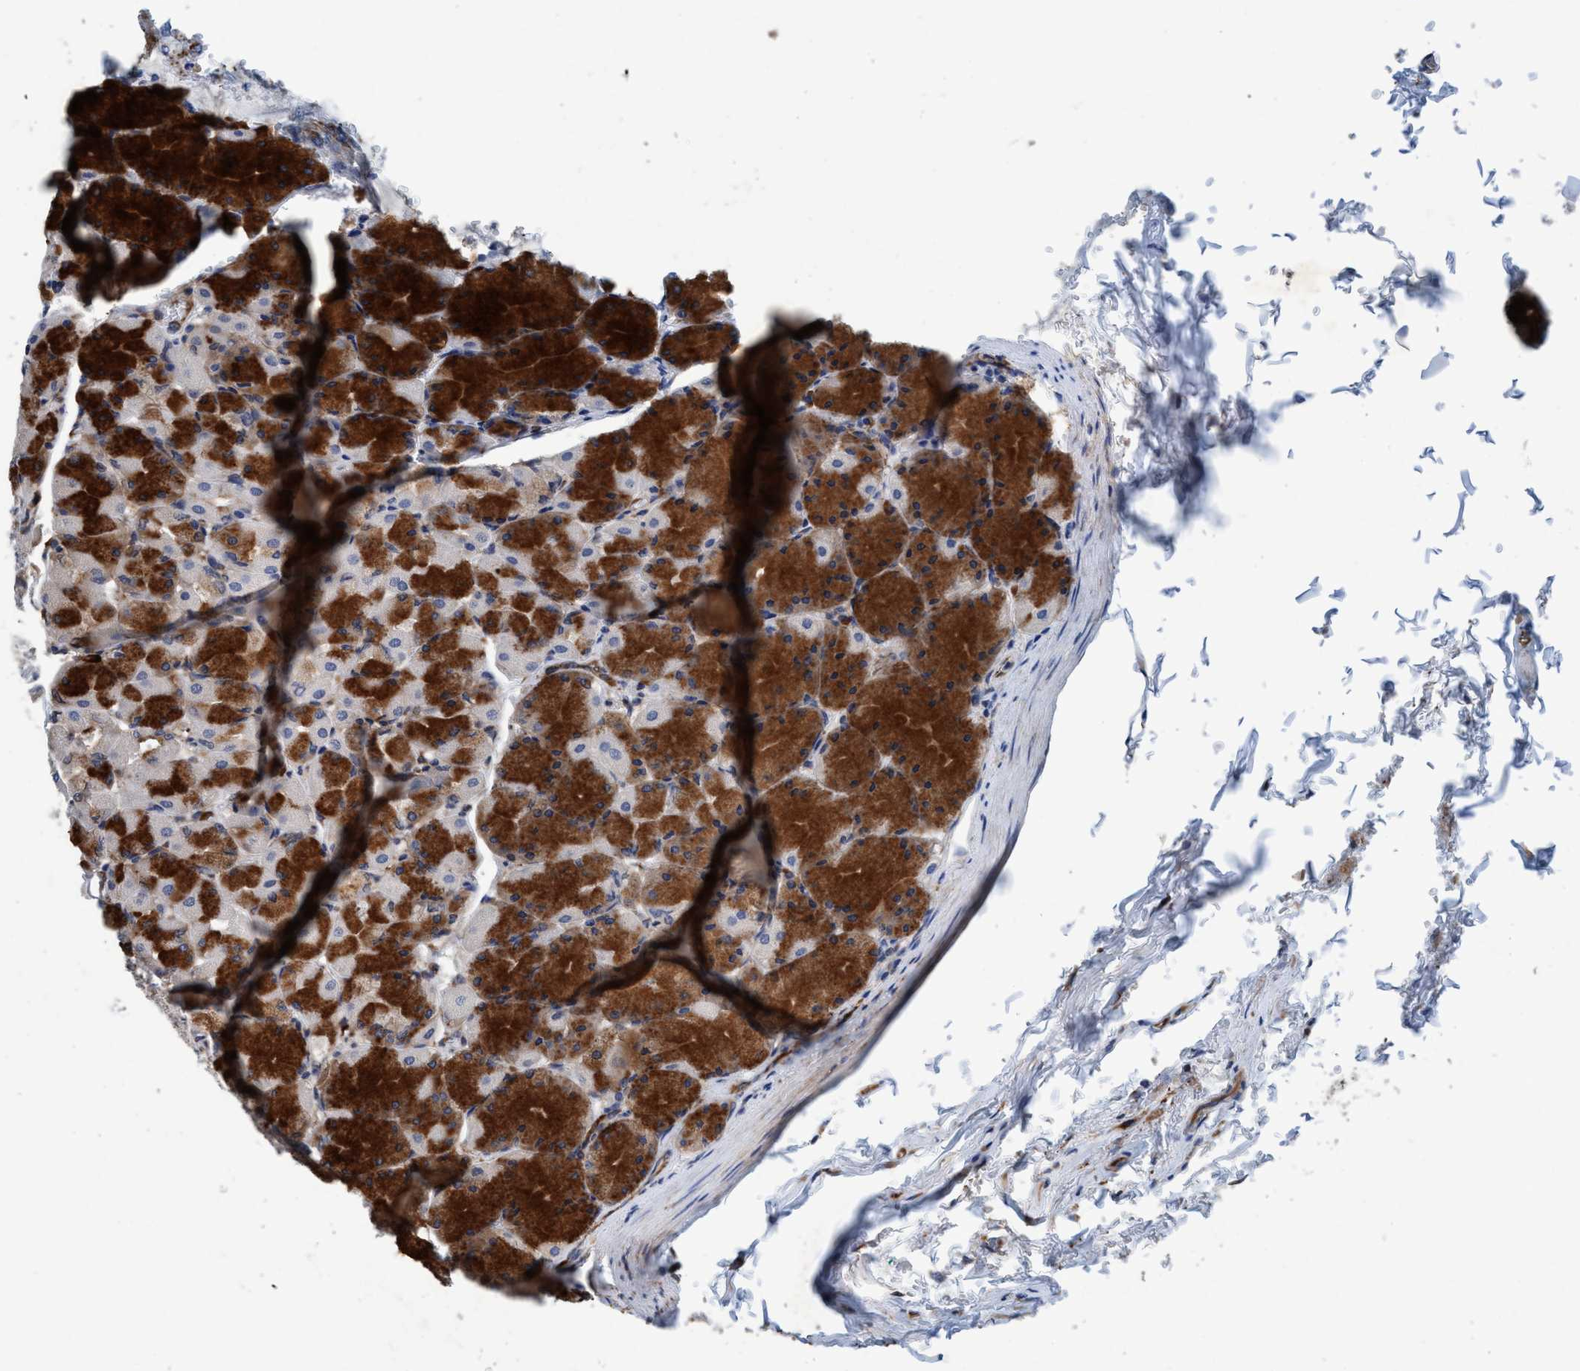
{"staining": {"intensity": "strong", "quantity": "25%-75%", "location": "cytoplasmic/membranous"}, "tissue": "stomach", "cell_type": "Glandular cells", "image_type": "normal", "snomed": [{"axis": "morphology", "description": "Normal tissue, NOS"}, {"axis": "topography", "description": "Stomach, upper"}], "caption": "Stomach stained with a brown dye shows strong cytoplasmic/membranous positive positivity in about 25%-75% of glandular cells.", "gene": "ENDOG", "patient": {"sex": "female", "age": 56}}